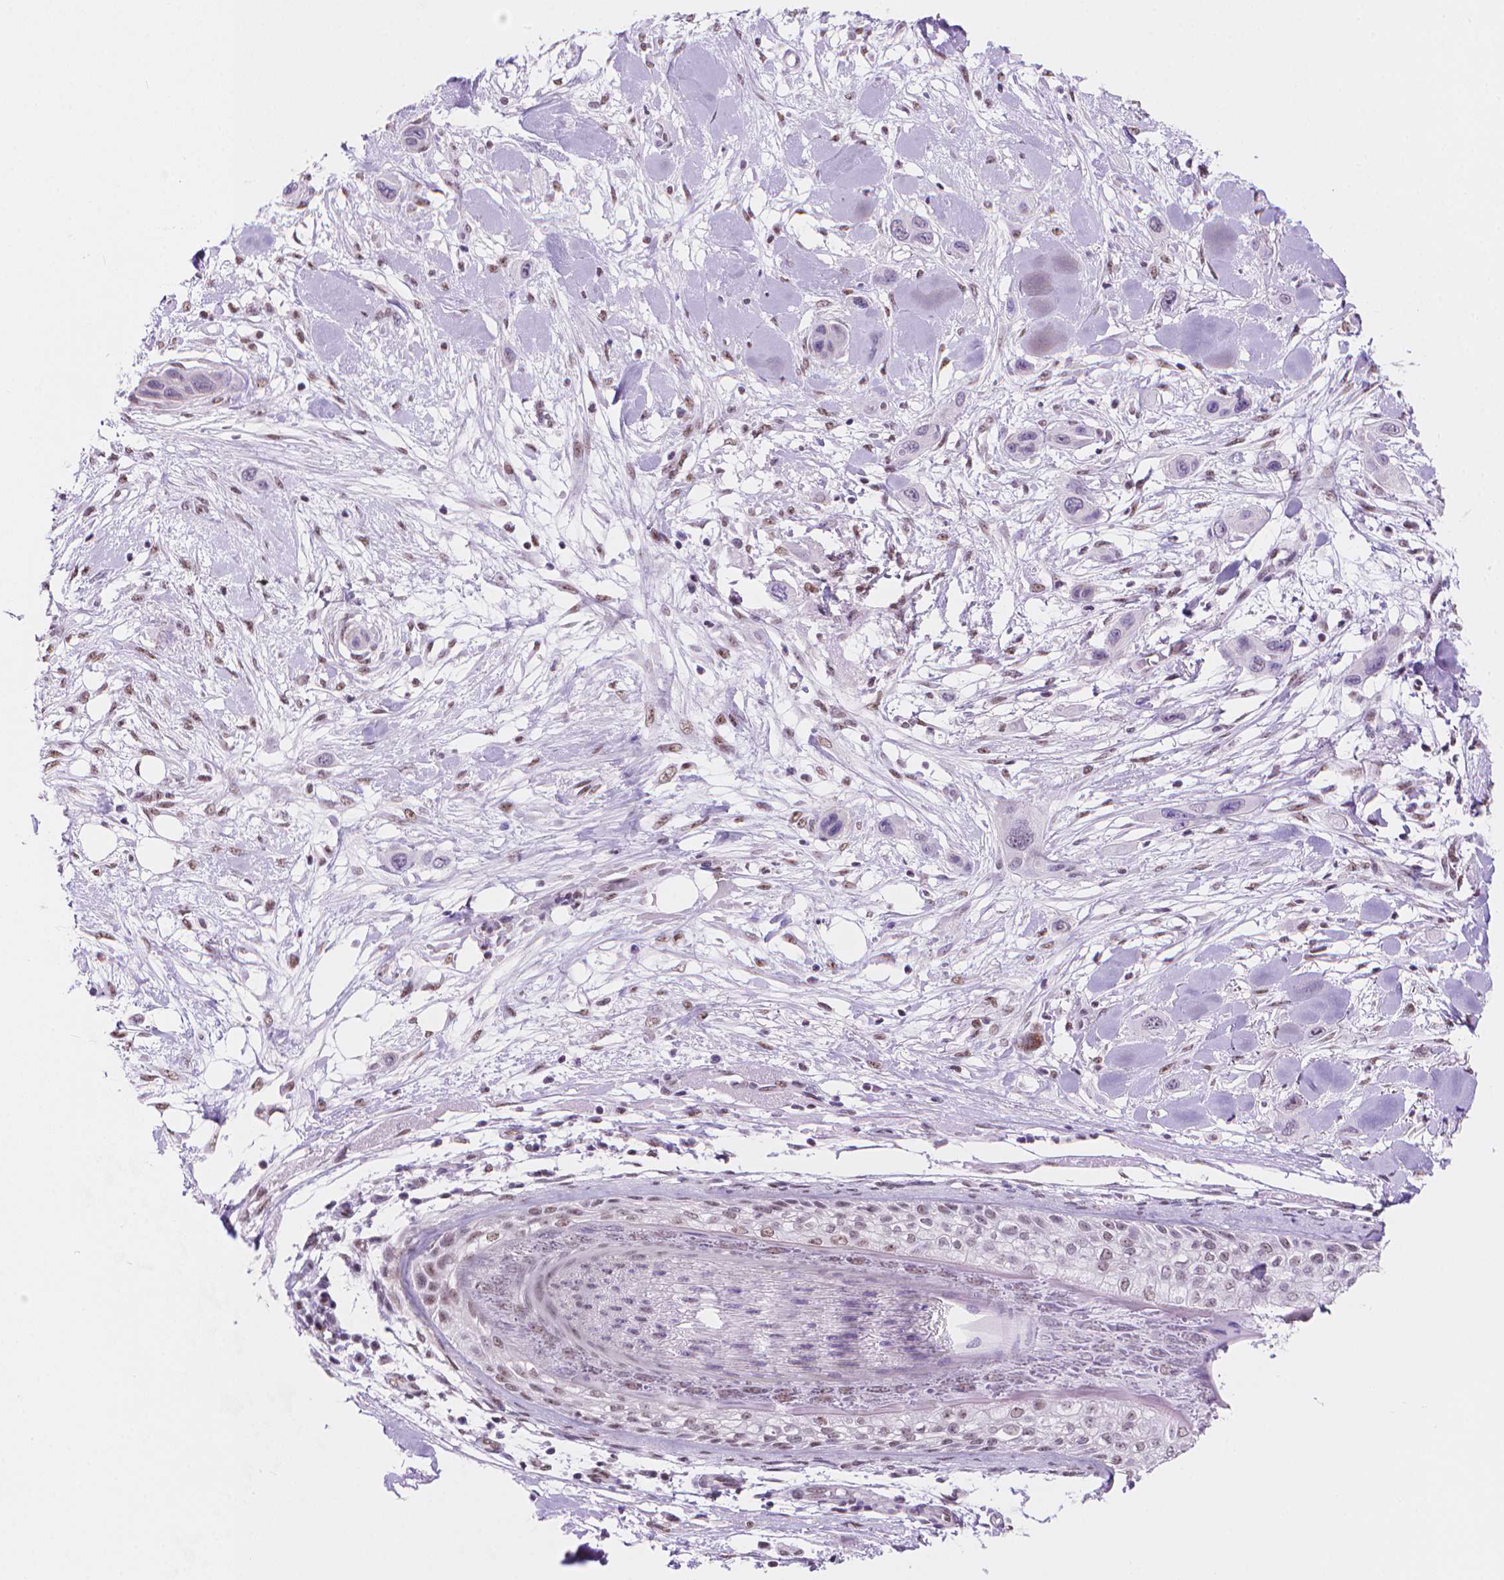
{"staining": {"intensity": "negative", "quantity": "none", "location": "none"}, "tissue": "skin cancer", "cell_type": "Tumor cells", "image_type": "cancer", "snomed": [{"axis": "morphology", "description": "Squamous cell carcinoma, NOS"}, {"axis": "topography", "description": "Skin"}], "caption": "Immunohistochemical staining of skin squamous cell carcinoma shows no significant expression in tumor cells.", "gene": "UBN1", "patient": {"sex": "male", "age": 79}}